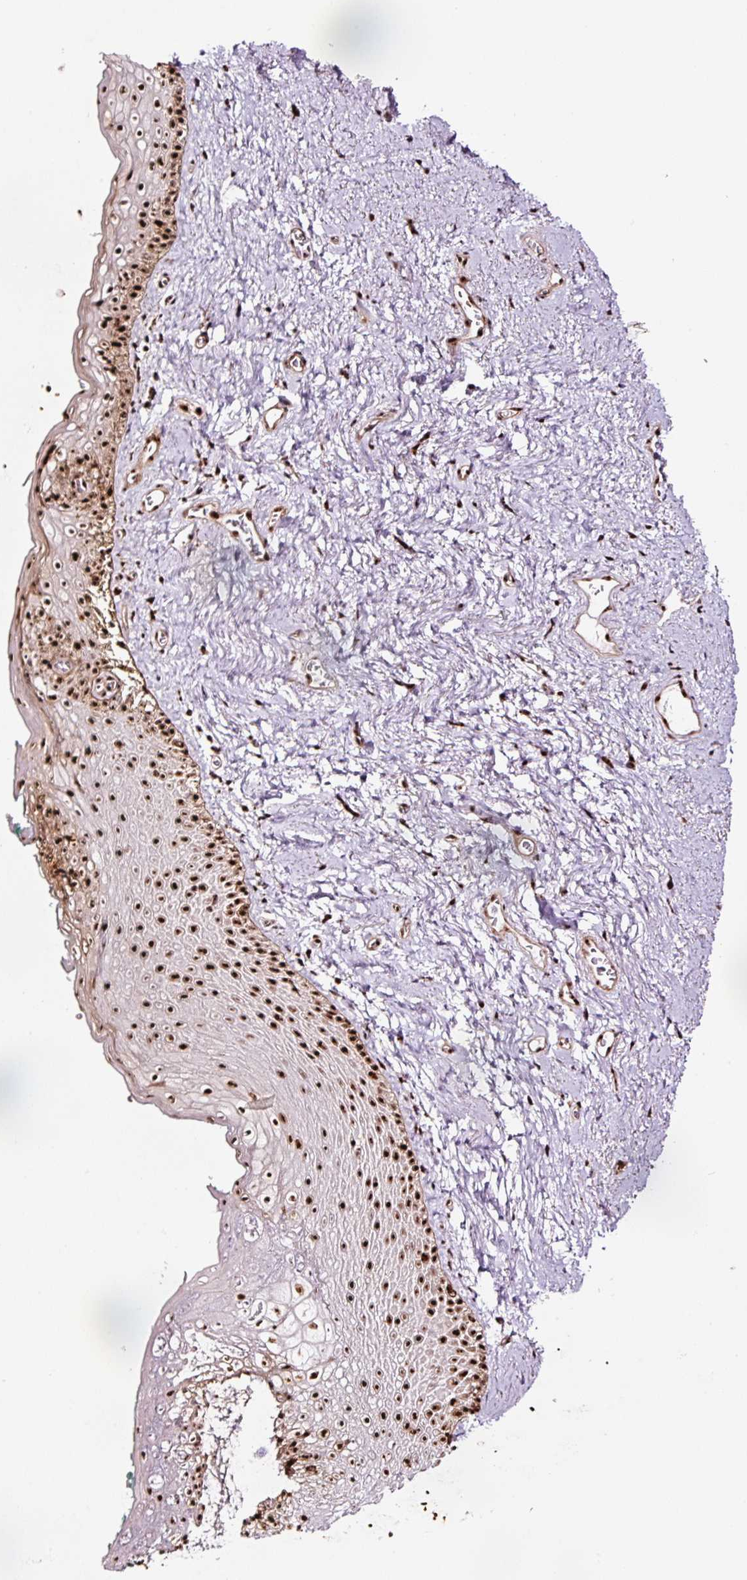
{"staining": {"intensity": "strong", "quantity": ">75%", "location": "nuclear"}, "tissue": "vagina", "cell_type": "Squamous epithelial cells", "image_type": "normal", "snomed": [{"axis": "morphology", "description": "Normal tissue, NOS"}, {"axis": "topography", "description": "Vulva"}, {"axis": "topography", "description": "Vagina"}, {"axis": "topography", "description": "Peripheral nerve tissue"}], "caption": "This micrograph demonstrates immunohistochemistry (IHC) staining of benign human vagina, with high strong nuclear staining in about >75% of squamous epithelial cells.", "gene": "GNL3", "patient": {"sex": "female", "age": 66}}